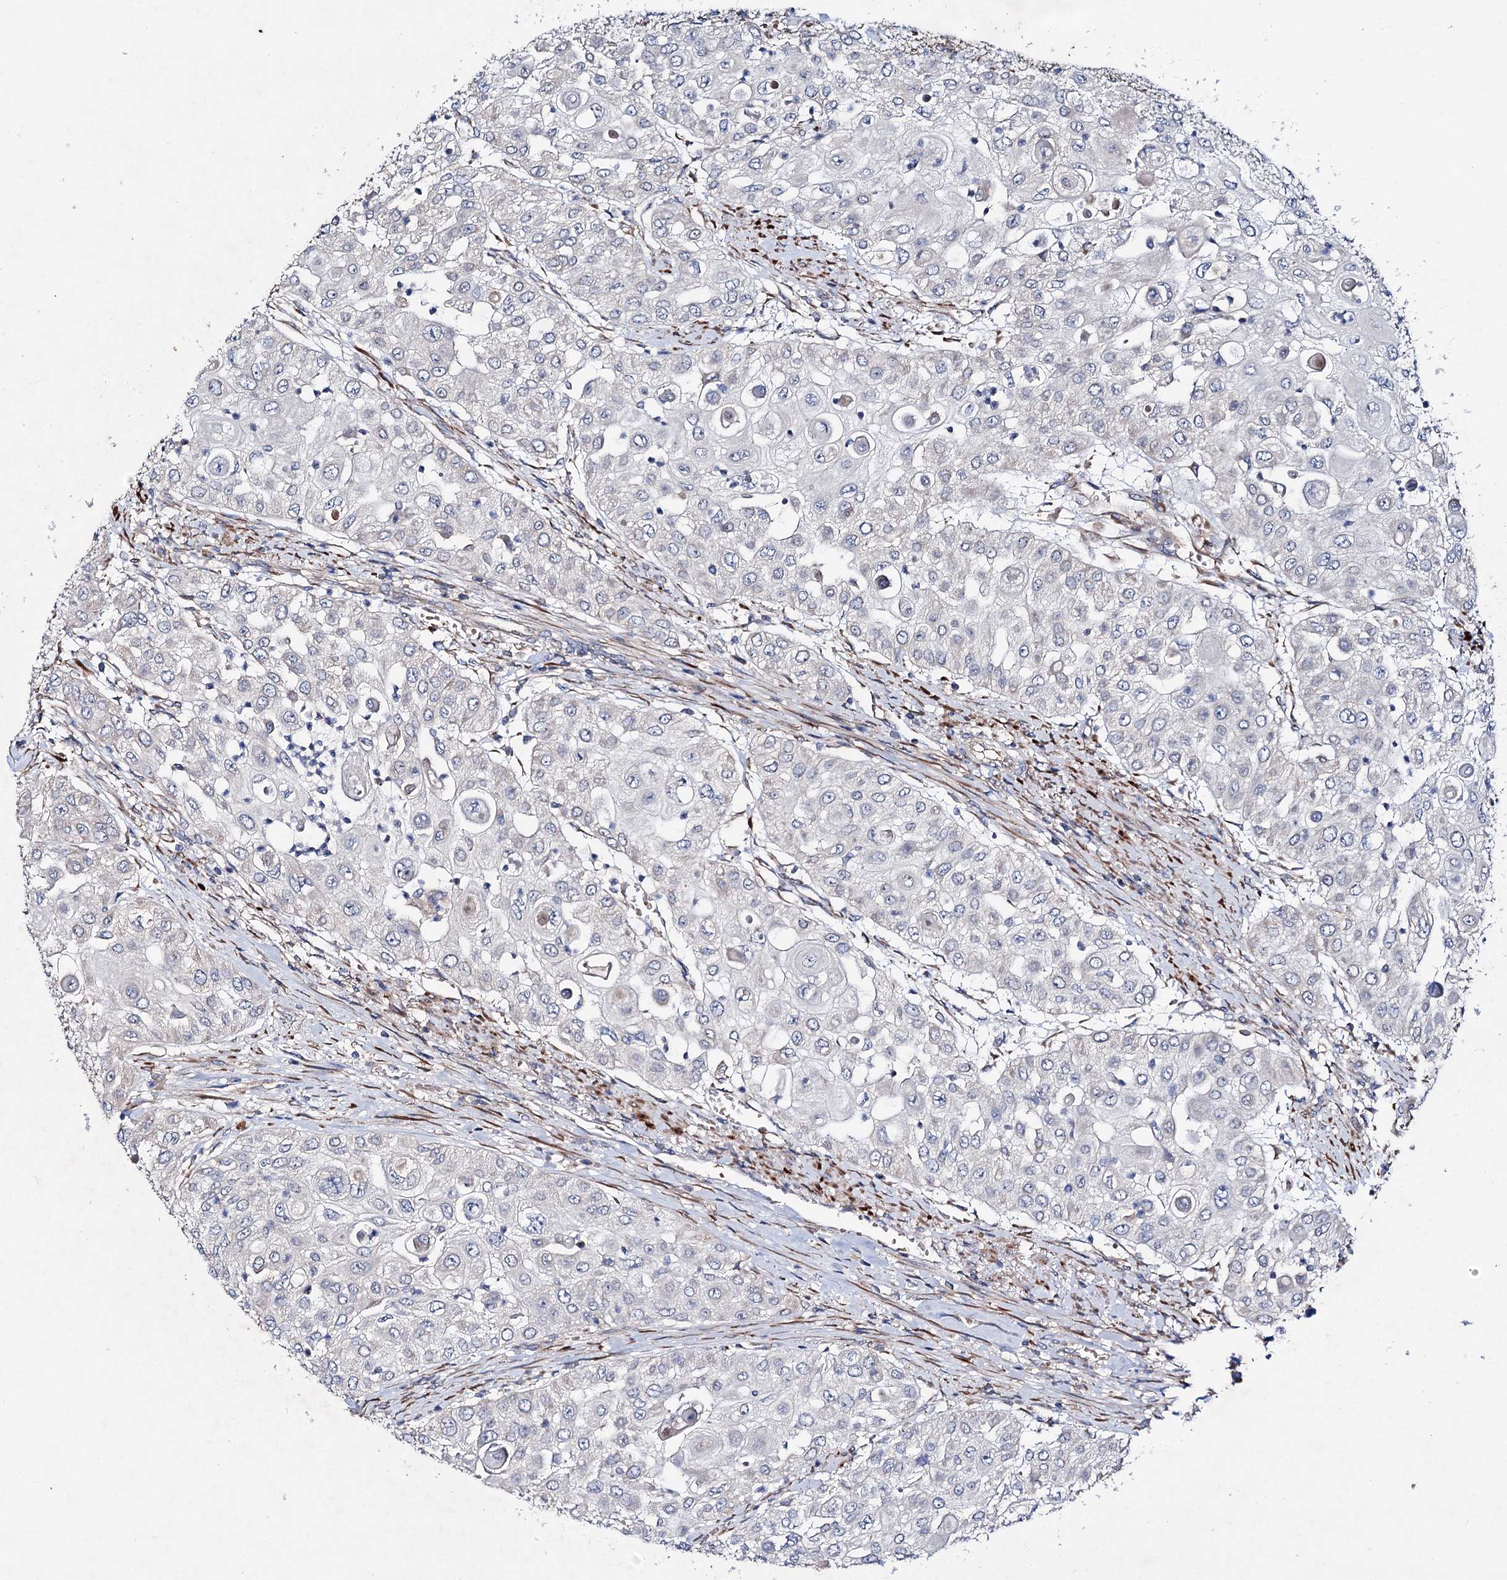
{"staining": {"intensity": "negative", "quantity": "none", "location": "none"}, "tissue": "urothelial cancer", "cell_type": "Tumor cells", "image_type": "cancer", "snomed": [{"axis": "morphology", "description": "Urothelial carcinoma, High grade"}, {"axis": "topography", "description": "Urinary bladder"}], "caption": "Immunohistochemistry (IHC) of urothelial cancer shows no positivity in tumor cells.", "gene": "PTDSS2", "patient": {"sex": "female", "age": 79}}